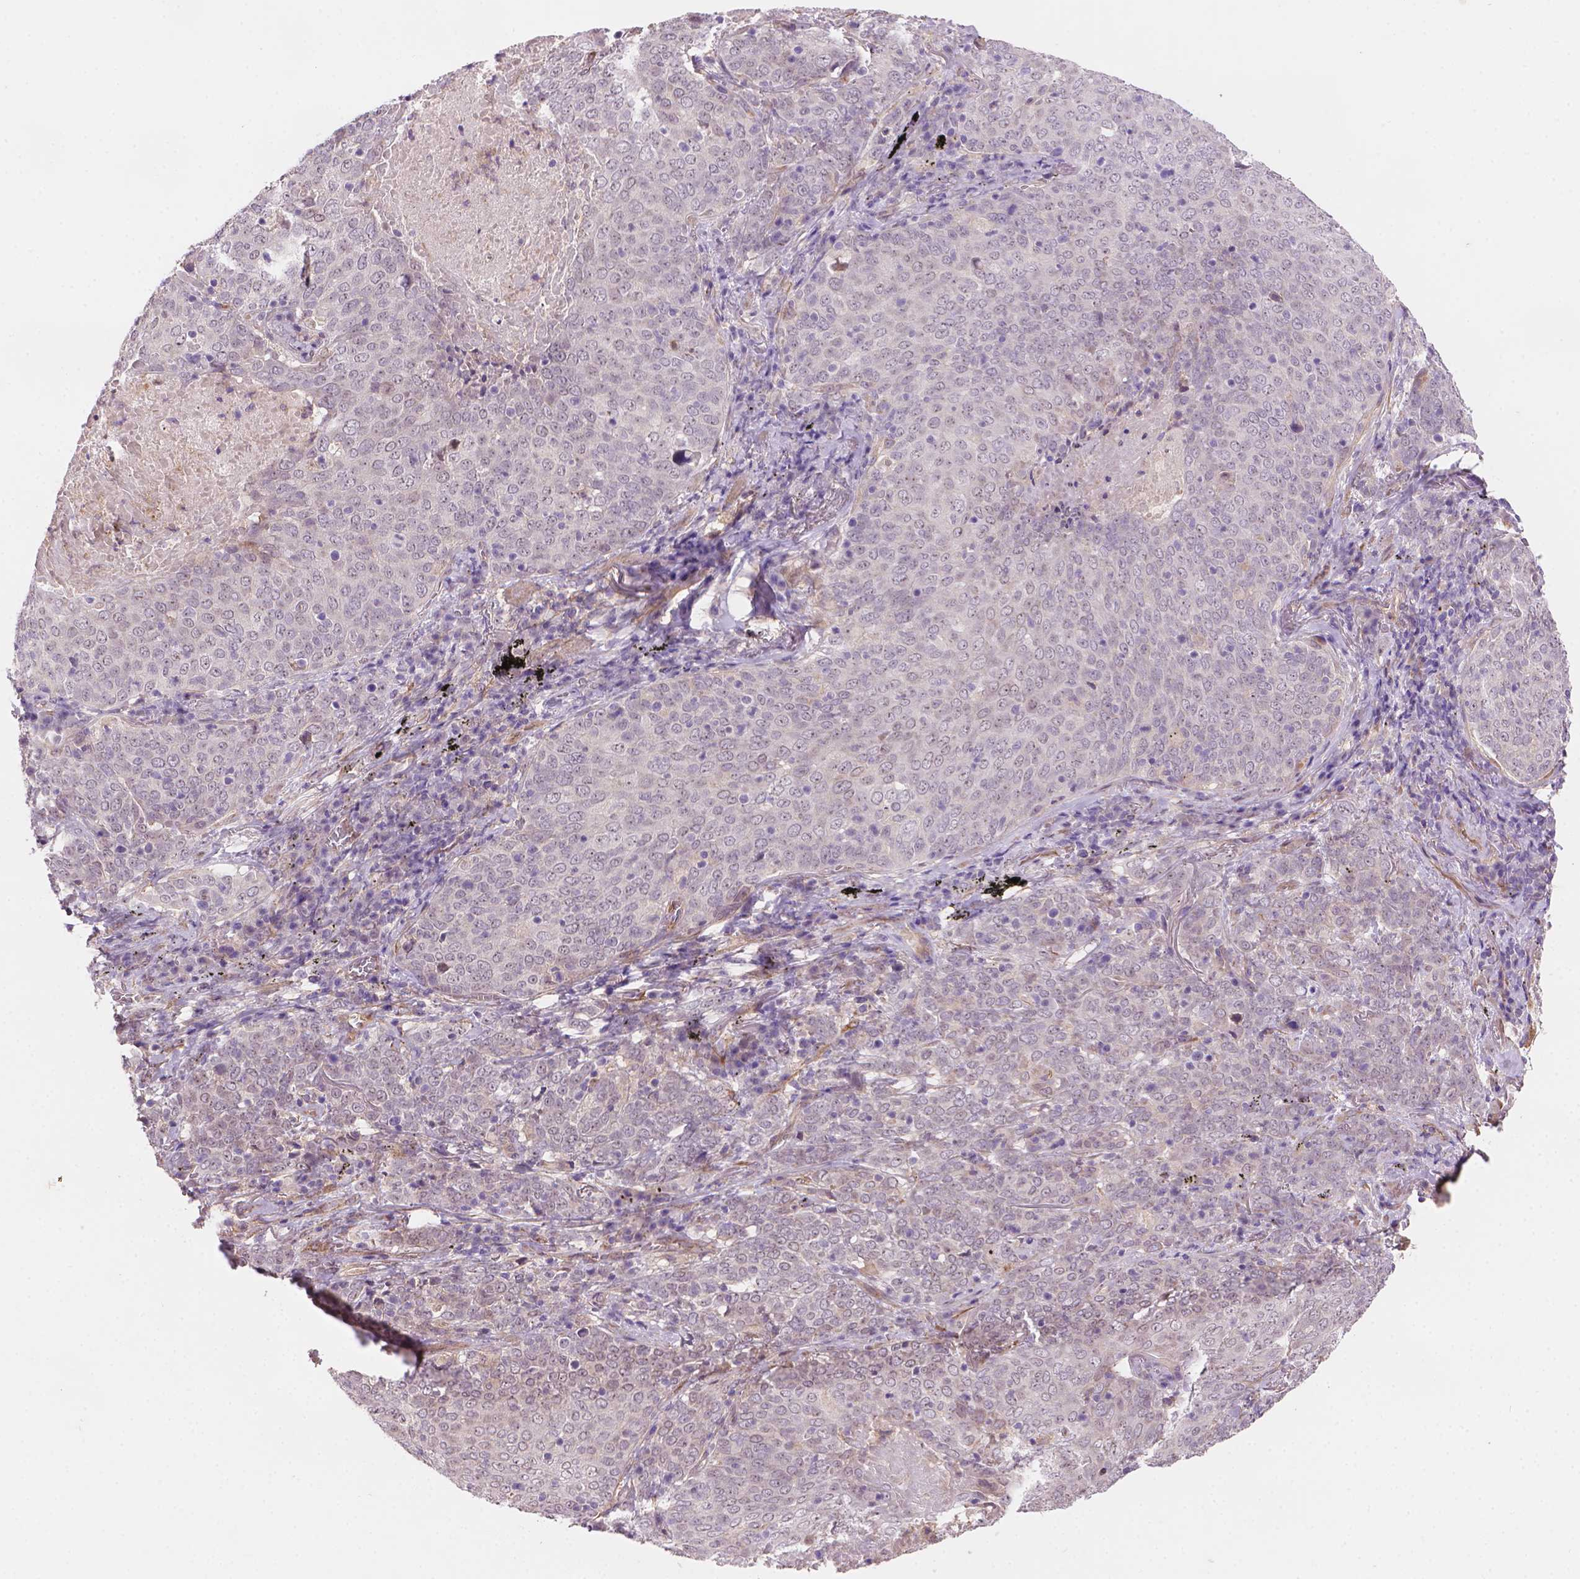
{"staining": {"intensity": "negative", "quantity": "none", "location": "none"}, "tissue": "lung cancer", "cell_type": "Tumor cells", "image_type": "cancer", "snomed": [{"axis": "morphology", "description": "Squamous cell carcinoma, NOS"}, {"axis": "topography", "description": "Lung"}], "caption": "This is an immunohistochemistry (IHC) histopathology image of human lung squamous cell carcinoma. There is no positivity in tumor cells.", "gene": "AMMECR1", "patient": {"sex": "male", "age": 82}}